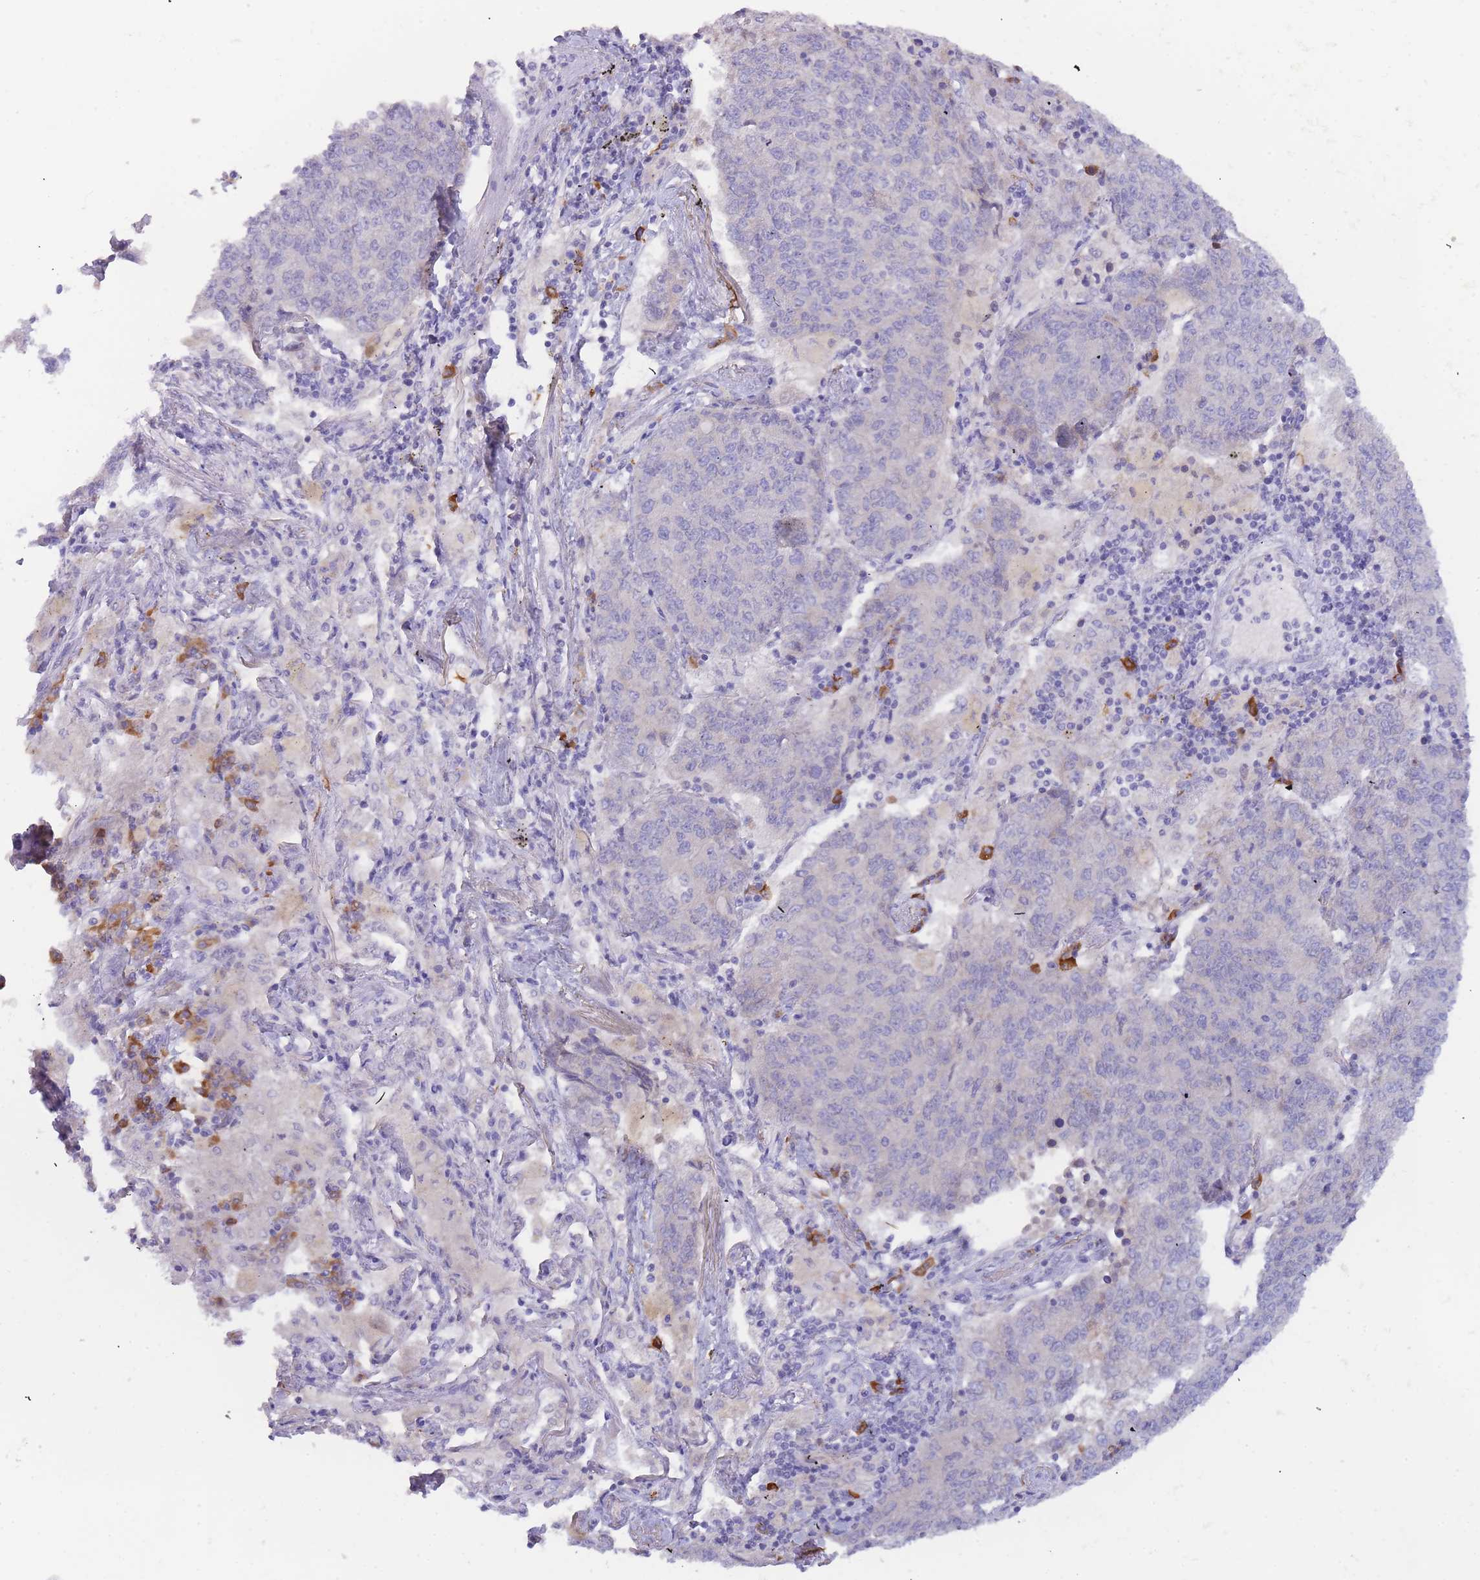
{"staining": {"intensity": "negative", "quantity": "none", "location": "none"}, "tissue": "lung cancer", "cell_type": "Tumor cells", "image_type": "cancer", "snomed": [{"axis": "morphology", "description": "Adenocarcinoma, NOS"}, {"axis": "topography", "description": "Lung"}], "caption": "DAB immunohistochemical staining of lung cancer reveals no significant expression in tumor cells.", "gene": "SLC35E4", "patient": {"sex": "male", "age": 49}}